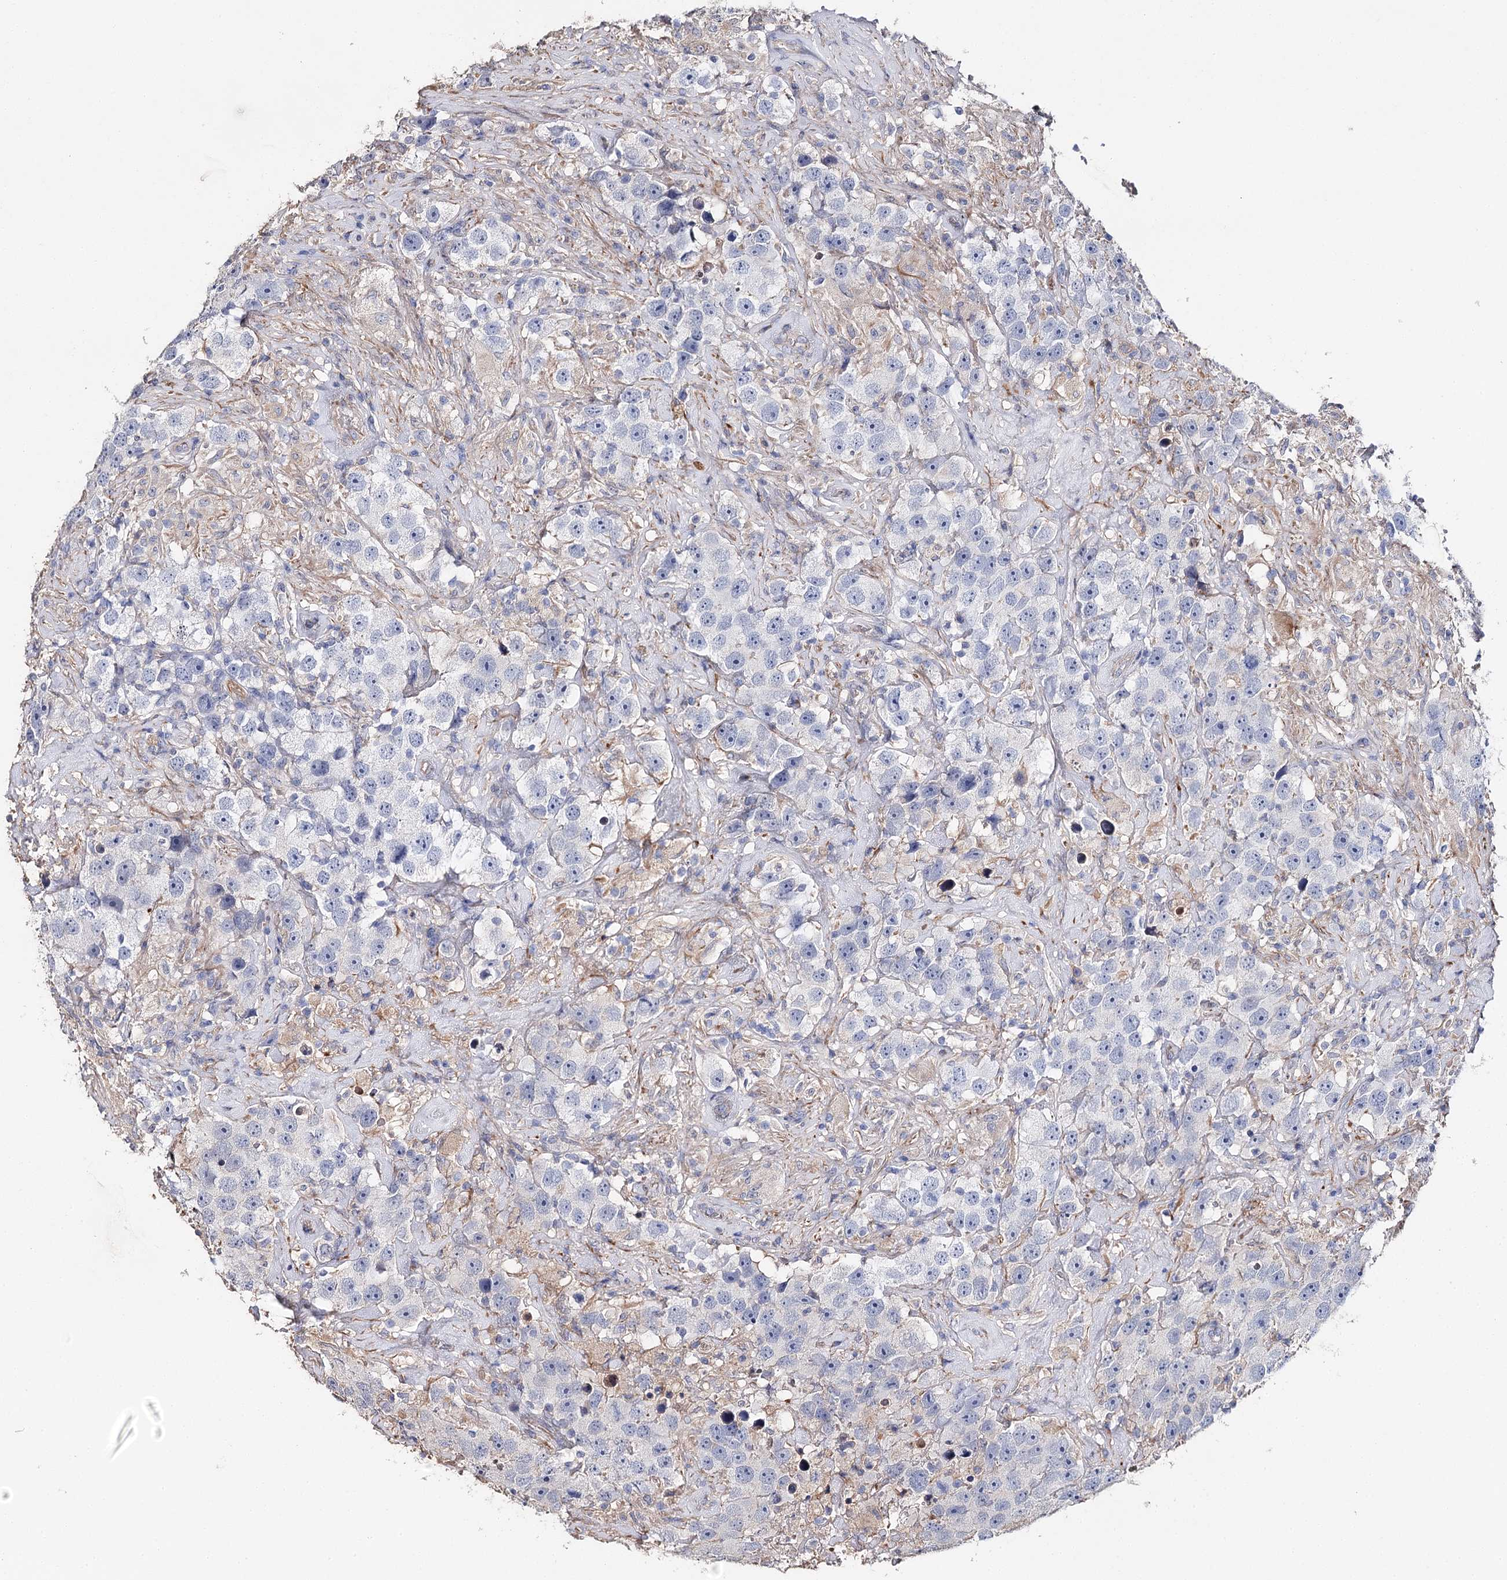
{"staining": {"intensity": "negative", "quantity": "none", "location": "none"}, "tissue": "testis cancer", "cell_type": "Tumor cells", "image_type": "cancer", "snomed": [{"axis": "morphology", "description": "Seminoma, NOS"}, {"axis": "topography", "description": "Testis"}], "caption": "Micrograph shows no protein positivity in tumor cells of seminoma (testis) tissue.", "gene": "EPYC", "patient": {"sex": "male", "age": 49}}